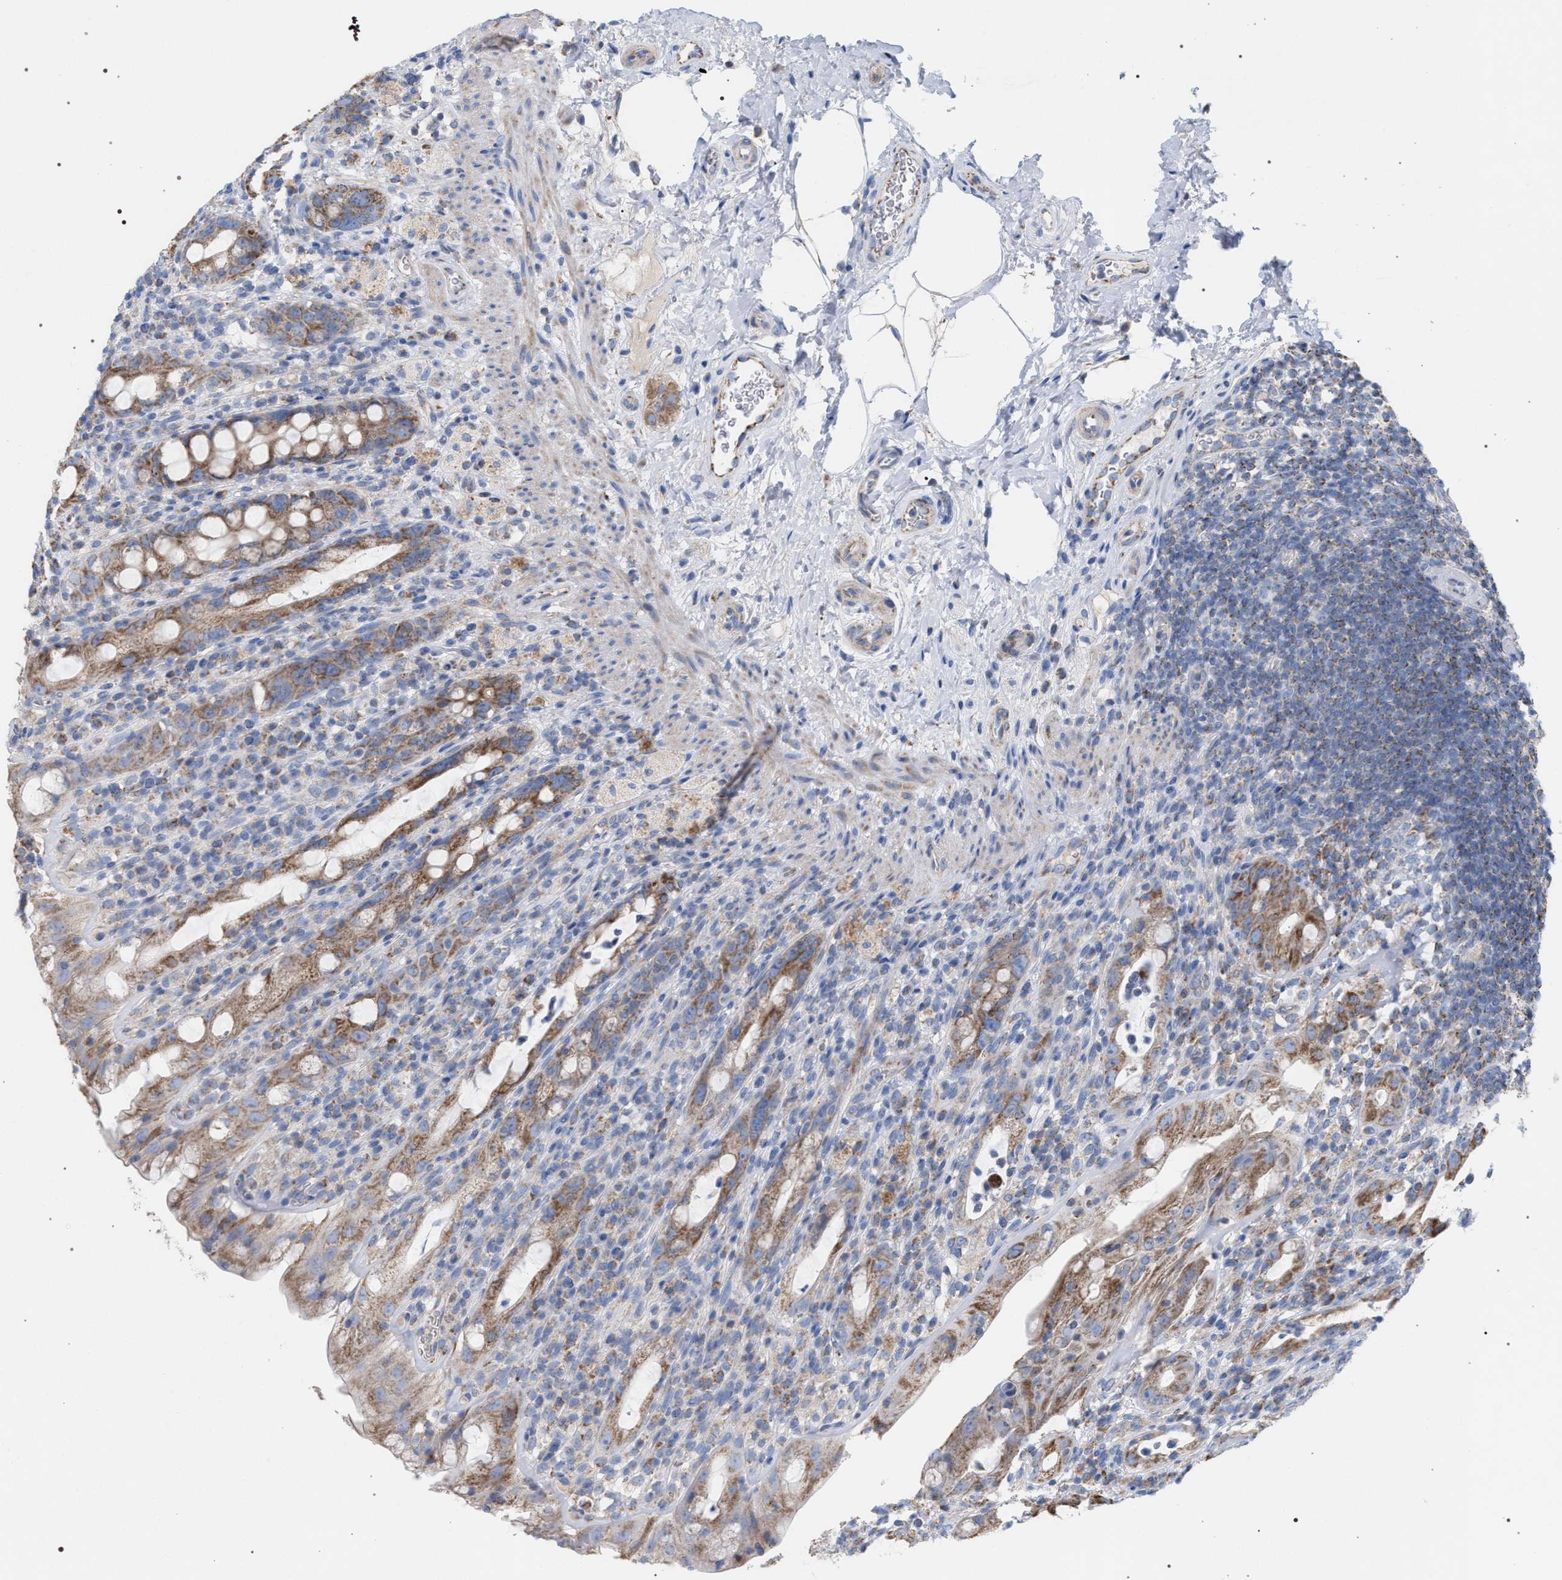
{"staining": {"intensity": "moderate", "quantity": ">75%", "location": "cytoplasmic/membranous"}, "tissue": "rectum", "cell_type": "Glandular cells", "image_type": "normal", "snomed": [{"axis": "morphology", "description": "Normal tissue, NOS"}, {"axis": "topography", "description": "Rectum"}], "caption": "Moderate cytoplasmic/membranous expression for a protein is seen in about >75% of glandular cells of normal rectum using immunohistochemistry (IHC).", "gene": "ECI2", "patient": {"sex": "male", "age": 44}}